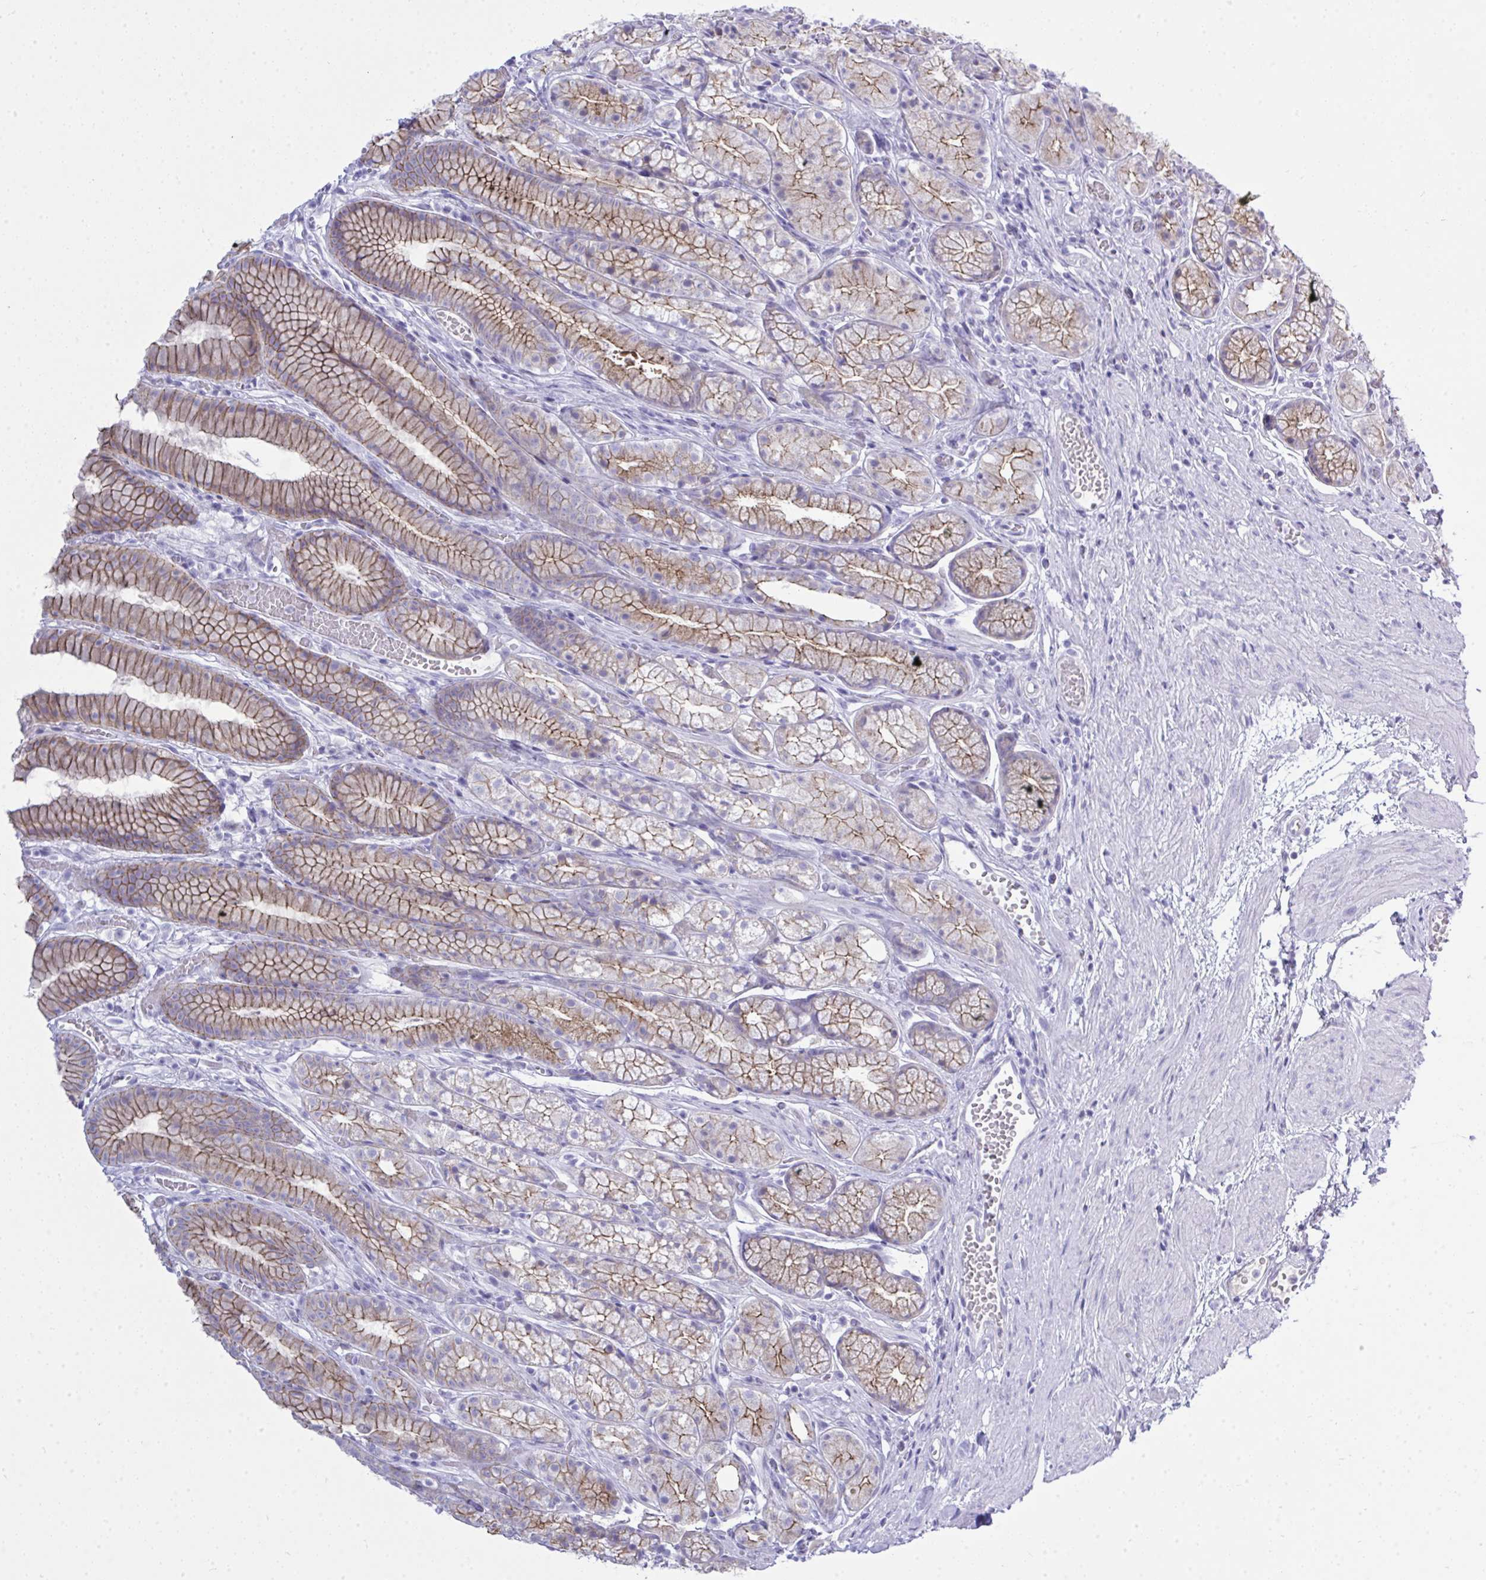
{"staining": {"intensity": "moderate", "quantity": "25%-75%", "location": "cytoplasmic/membranous"}, "tissue": "stomach", "cell_type": "Glandular cells", "image_type": "normal", "snomed": [{"axis": "morphology", "description": "Normal tissue, NOS"}, {"axis": "topography", "description": "Smooth muscle"}, {"axis": "topography", "description": "Stomach"}], "caption": "This photomicrograph displays immunohistochemistry staining of unremarkable stomach, with medium moderate cytoplasmic/membranous positivity in about 25%-75% of glandular cells.", "gene": "GLB1L2", "patient": {"sex": "male", "age": 70}}